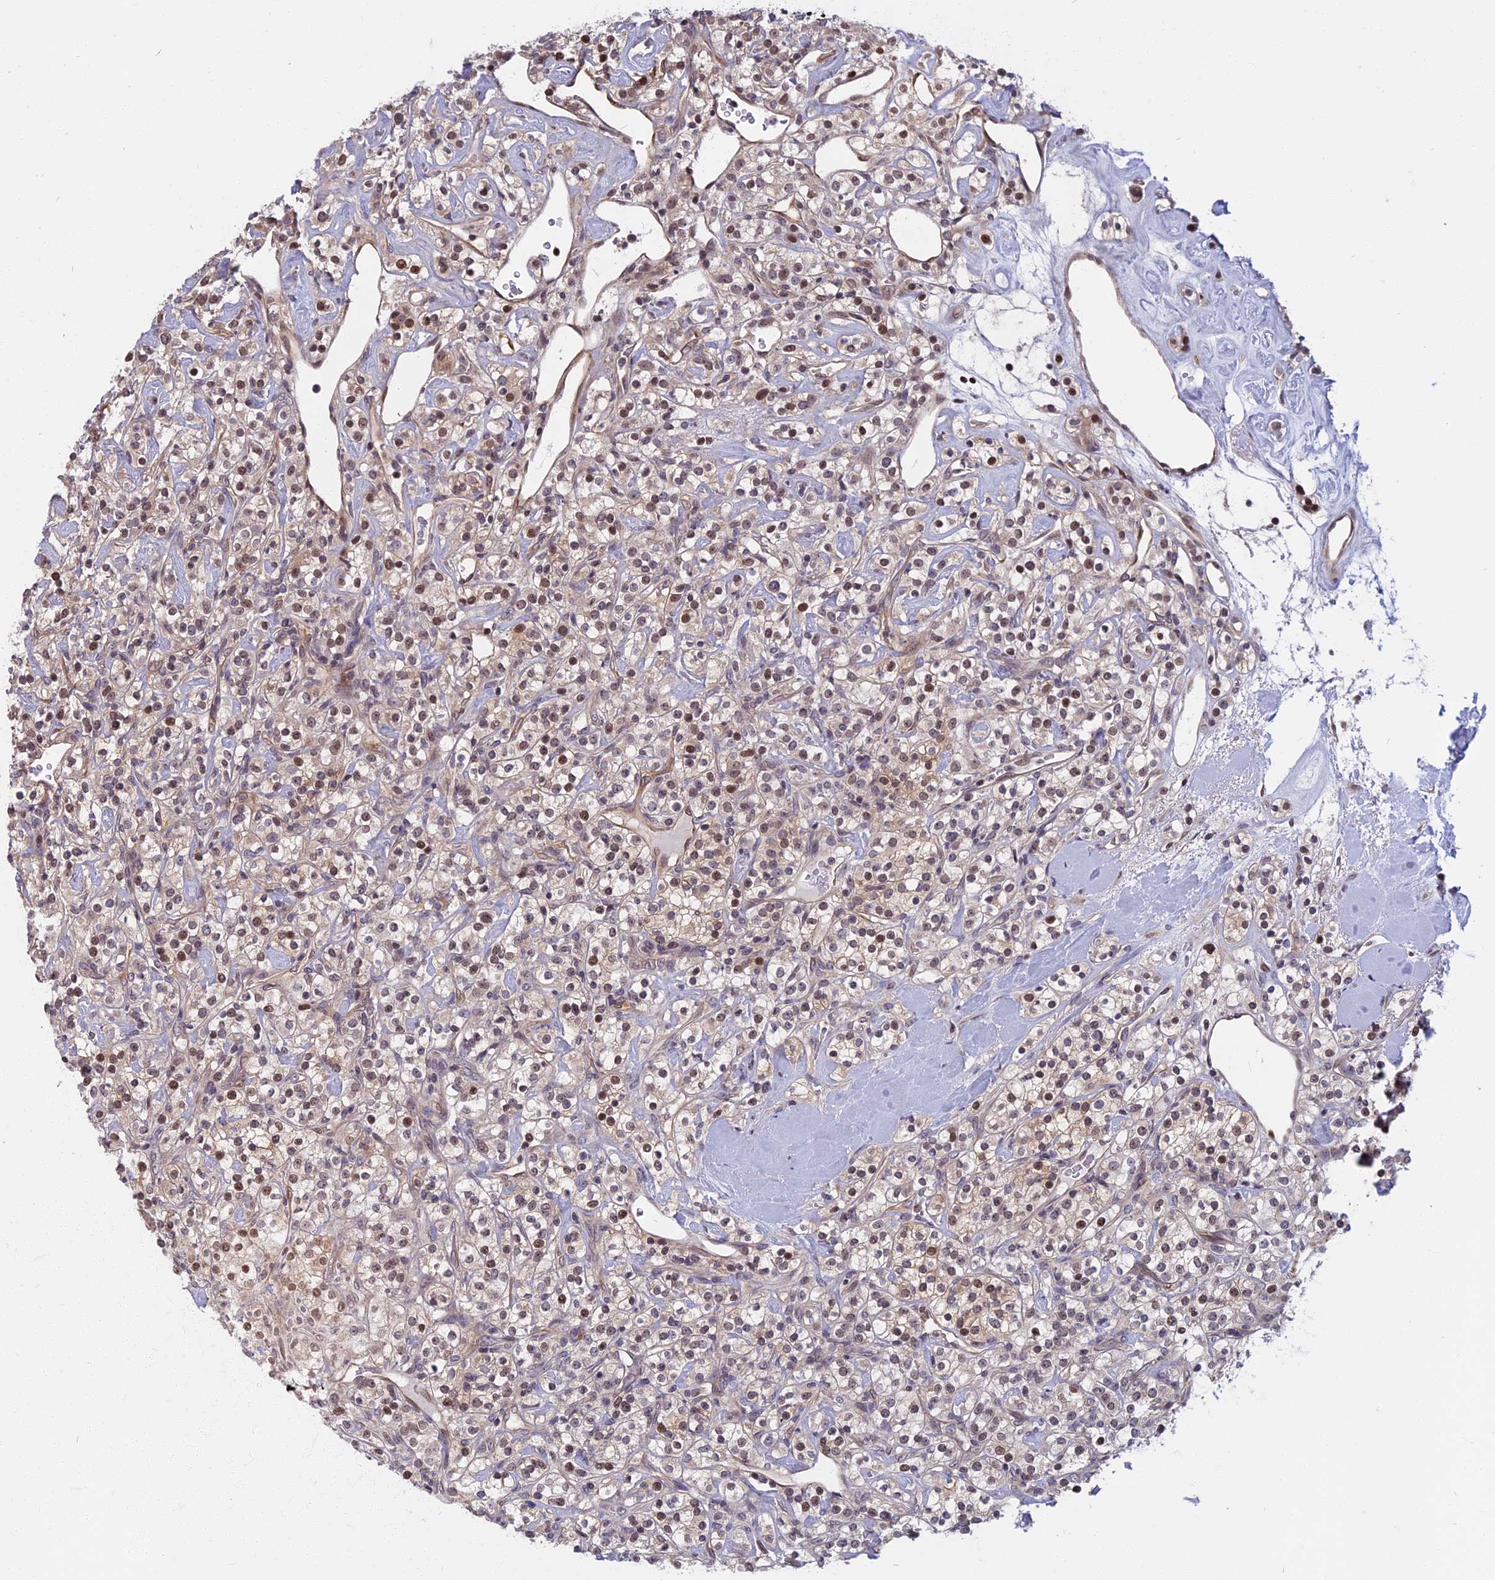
{"staining": {"intensity": "weak", "quantity": ">75%", "location": "cytoplasmic/membranous,nuclear"}, "tissue": "renal cancer", "cell_type": "Tumor cells", "image_type": "cancer", "snomed": [{"axis": "morphology", "description": "Adenocarcinoma, NOS"}, {"axis": "topography", "description": "Kidney"}], "caption": "A high-resolution micrograph shows immunohistochemistry (IHC) staining of adenocarcinoma (renal), which exhibits weak cytoplasmic/membranous and nuclear positivity in about >75% of tumor cells.", "gene": "CCDC113", "patient": {"sex": "male", "age": 77}}